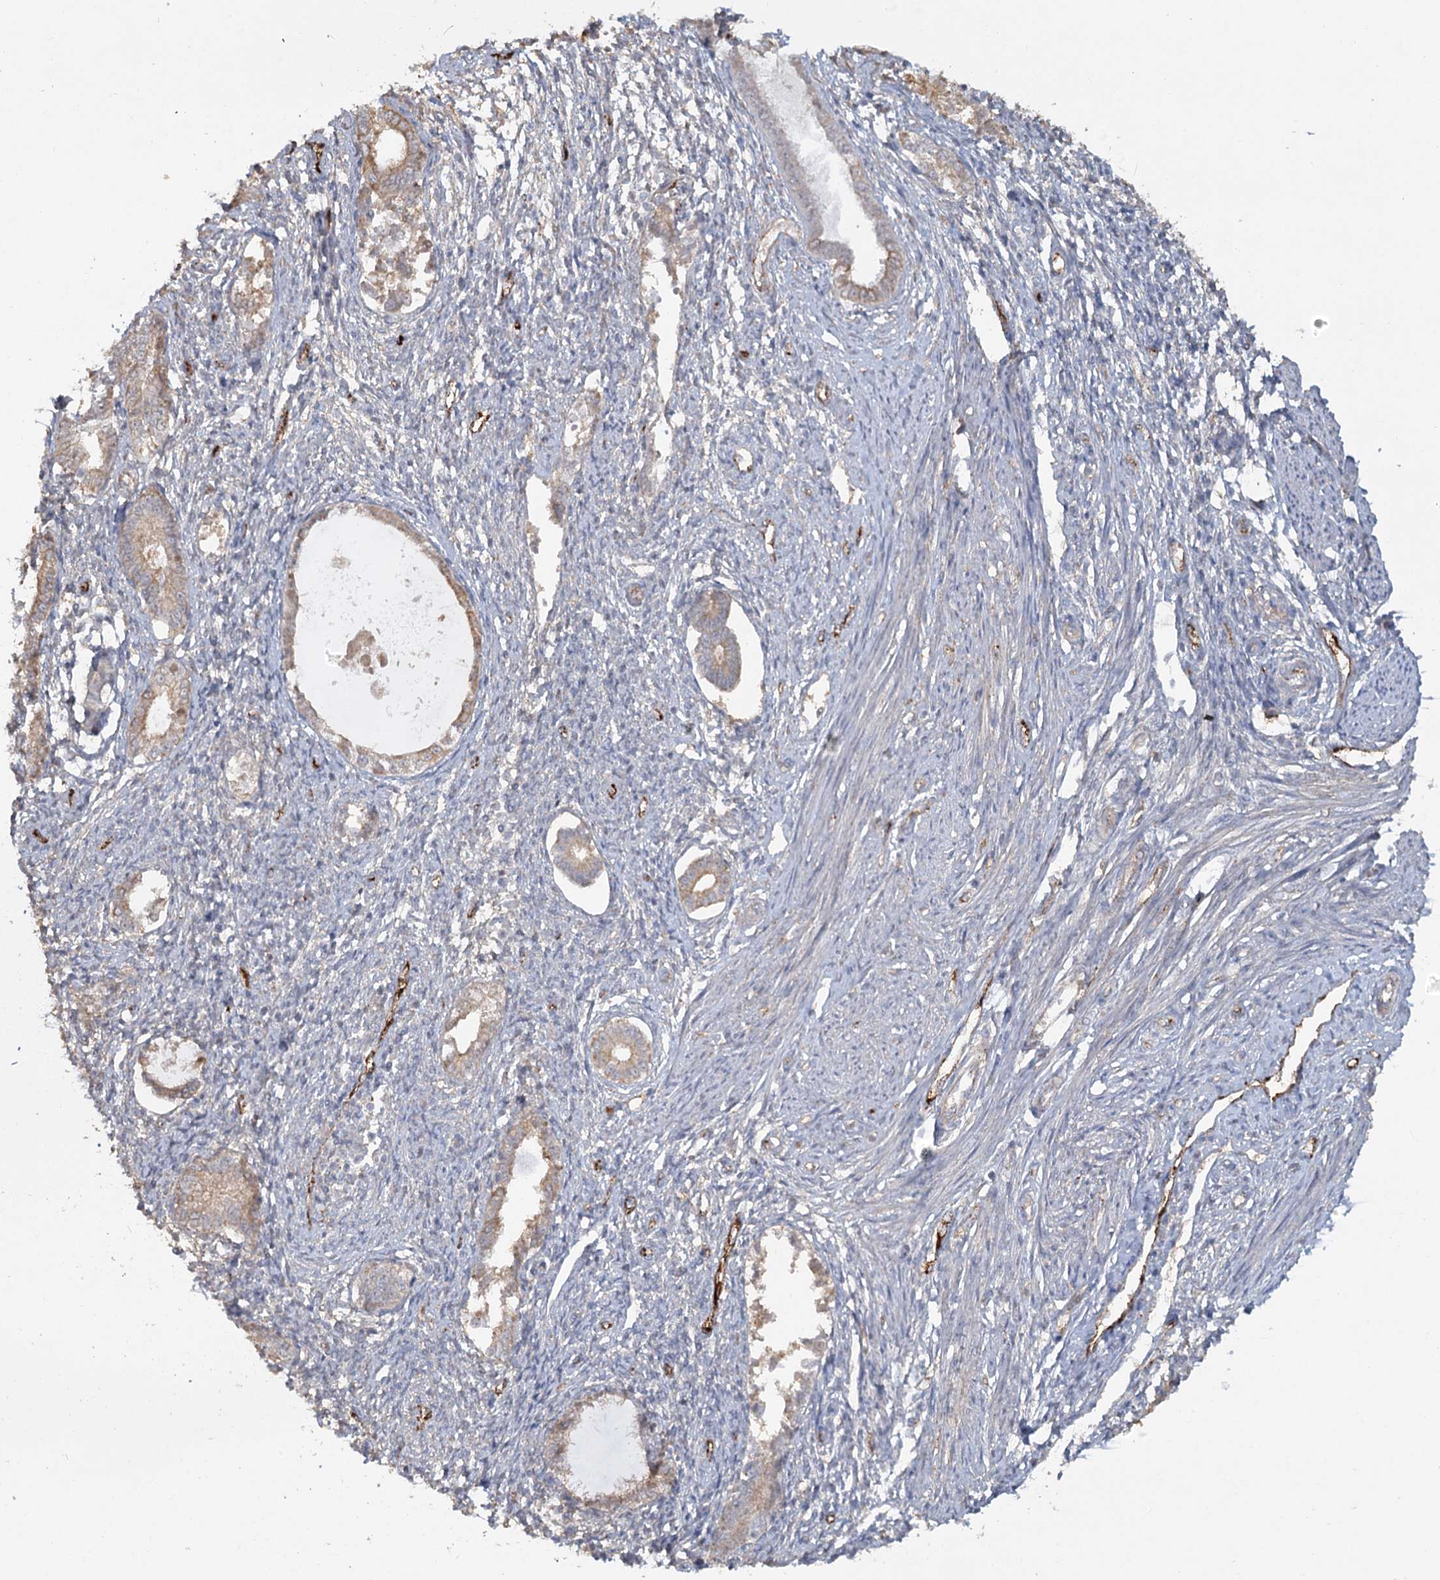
{"staining": {"intensity": "negative", "quantity": "none", "location": "none"}, "tissue": "endometrium", "cell_type": "Cells in endometrial stroma", "image_type": "normal", "snomed": [{"axis": "morphology", "description": "Normal tissue, NOS"}, {"axis": "topography", "description": "Endometrium"}], "caption": "This is a micrograph of immunohistochemistry staining of unremarkable endometrium, which shows no positivity in cells in endometrial stroma.", "gene": "KBTBD4", "patient": {"sex": "female", "age": 56}}